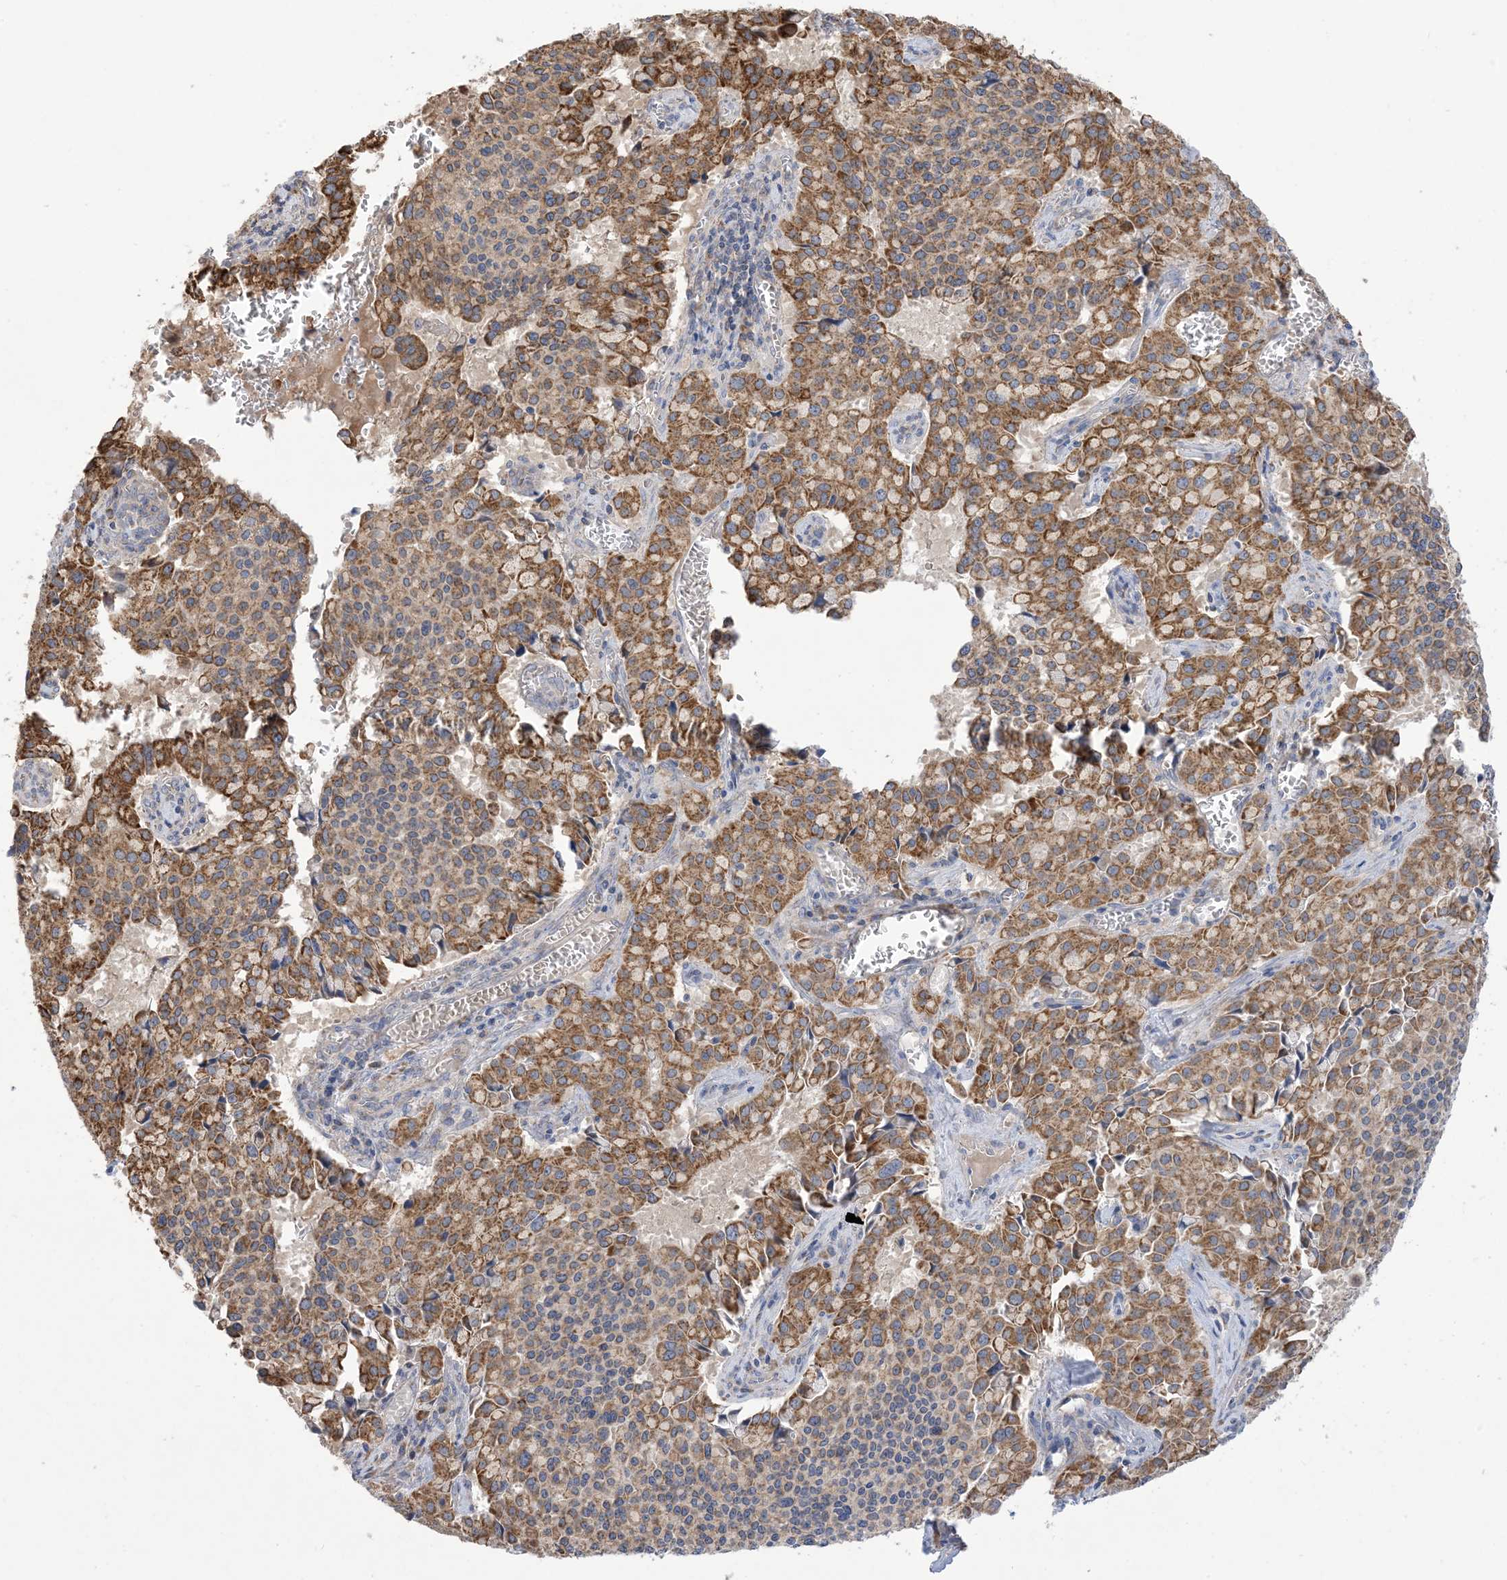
{"staining": {"intensity": "moderate", "quantity": ">75%", "location": "cytoplasmic/membranous"}, "tissue": "pancreatic cancer", "cell_type": "Tumor cells", "image_type": "cancer", "snomed": [{"axis": "morphology", "description": "Adenocarcinoma, NOS"}, {"axis": "topography", "description": "Pancreas"}], "caption": "A high-resolution image shows immunohistochemistry (IHC) staining of pancreatic cancer (adenocarcinoma), which demonstrates moderate cytoplasmic/membranous positivity in approximately >75% of tumor cells.", "gene": "CLEC16A", "patient": {"sex": "male", "age": 65}}